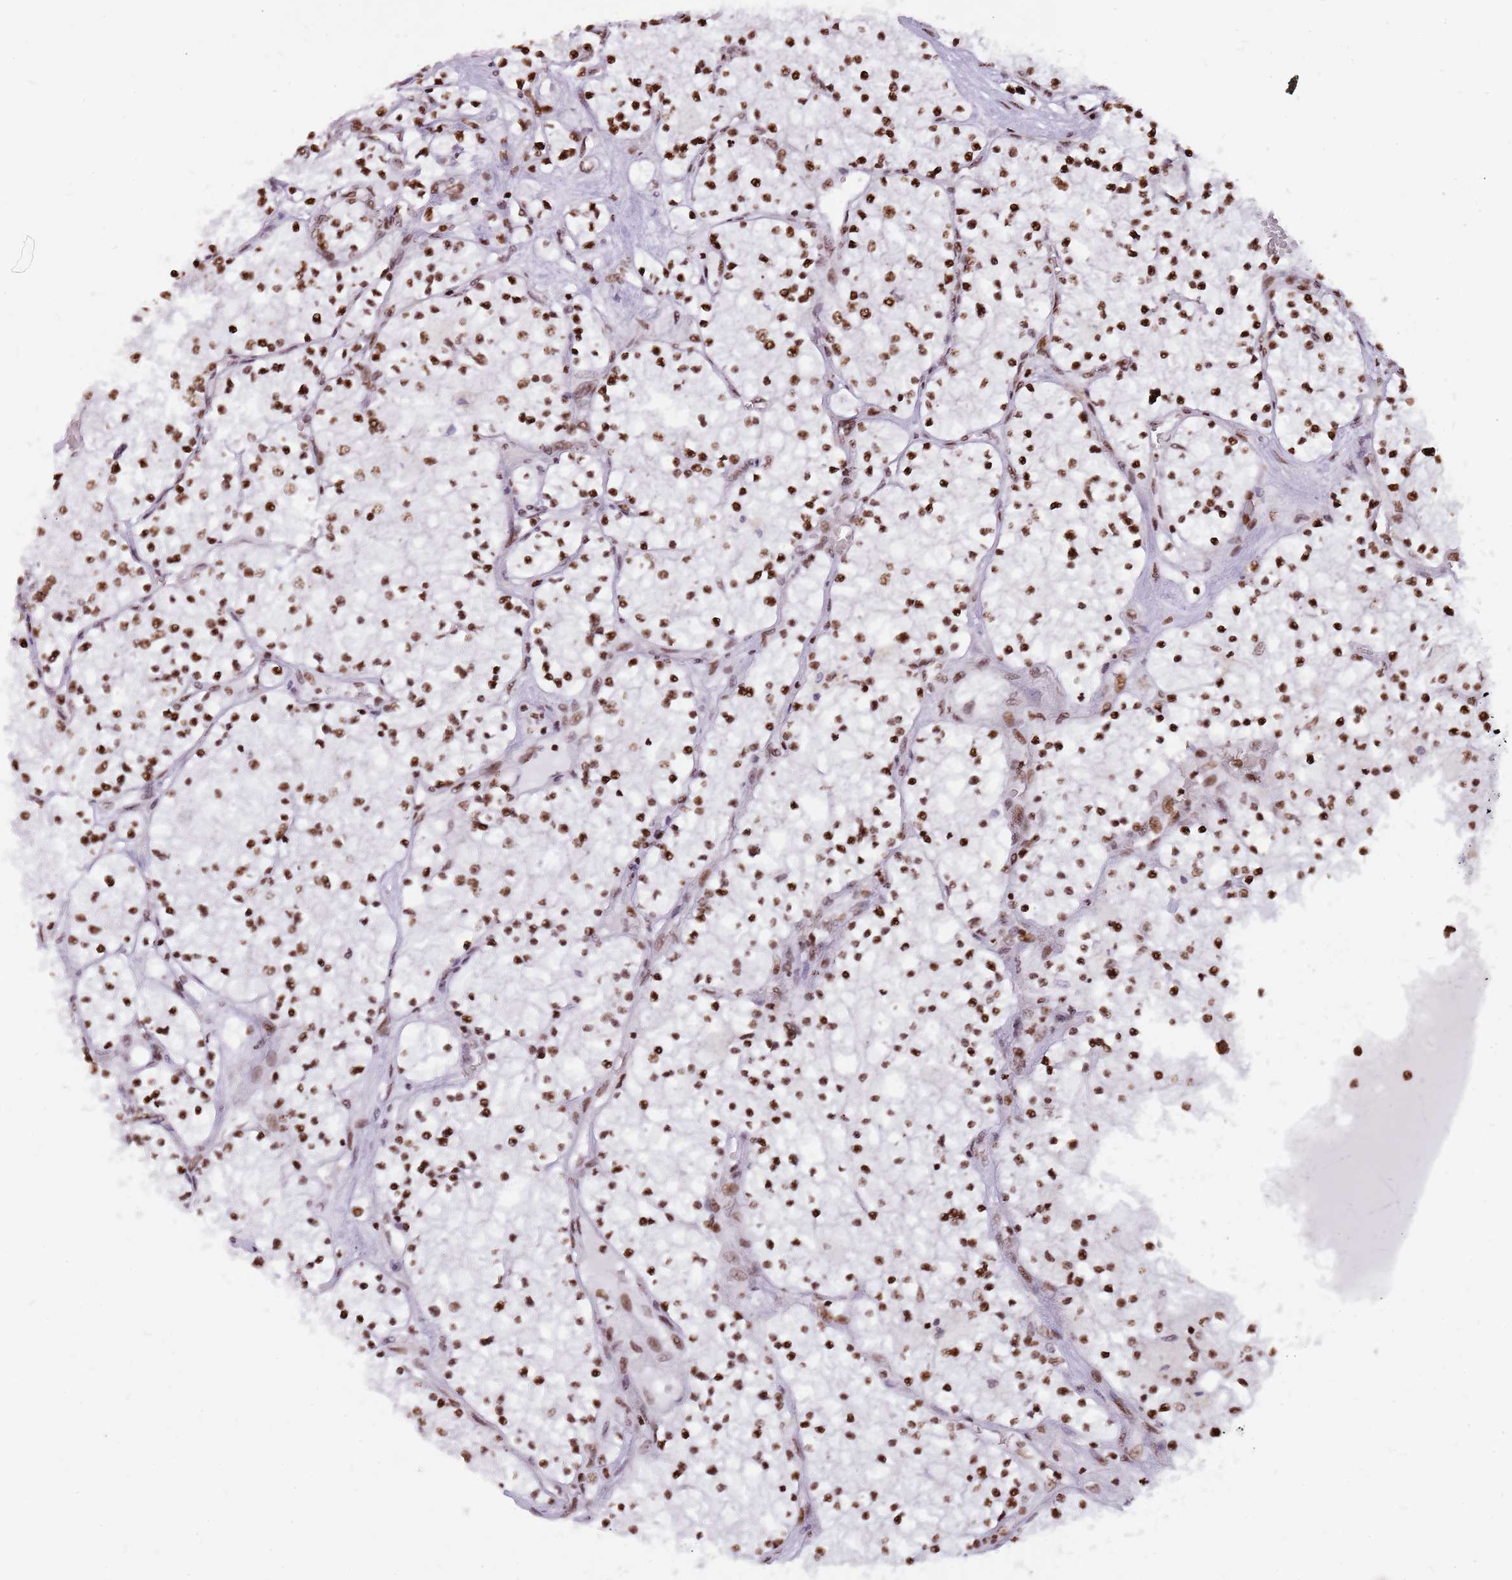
{"staining": {"intensity": "strong", "quantity": ">75%", "location": "nuclear"}, "tissue": "renal cancer", "cell_type": "Tumor cells", "image_type": "cancer", "snomed": [{"axis": "morphology", "description": "Normal tissue, NOS"}, {"axis": "morphology", "description": "Adenocarcinoma, NOS"}, {"axis": "topography", "description": "Kidney"}], "caption": "Renal cancer (adenocarcinoma) stained with immunohistochemistry (IHC) shows strong nuclear staining in about >75% of tumor cells. The staining was performed using DAB (3,3'-diaminobenzidine), with brown indicating positive protein expression. Nuclei are stained blue with hematoxylin.", "gene": "WASHC4", "patient": {"sex": "male", "age": 68}}